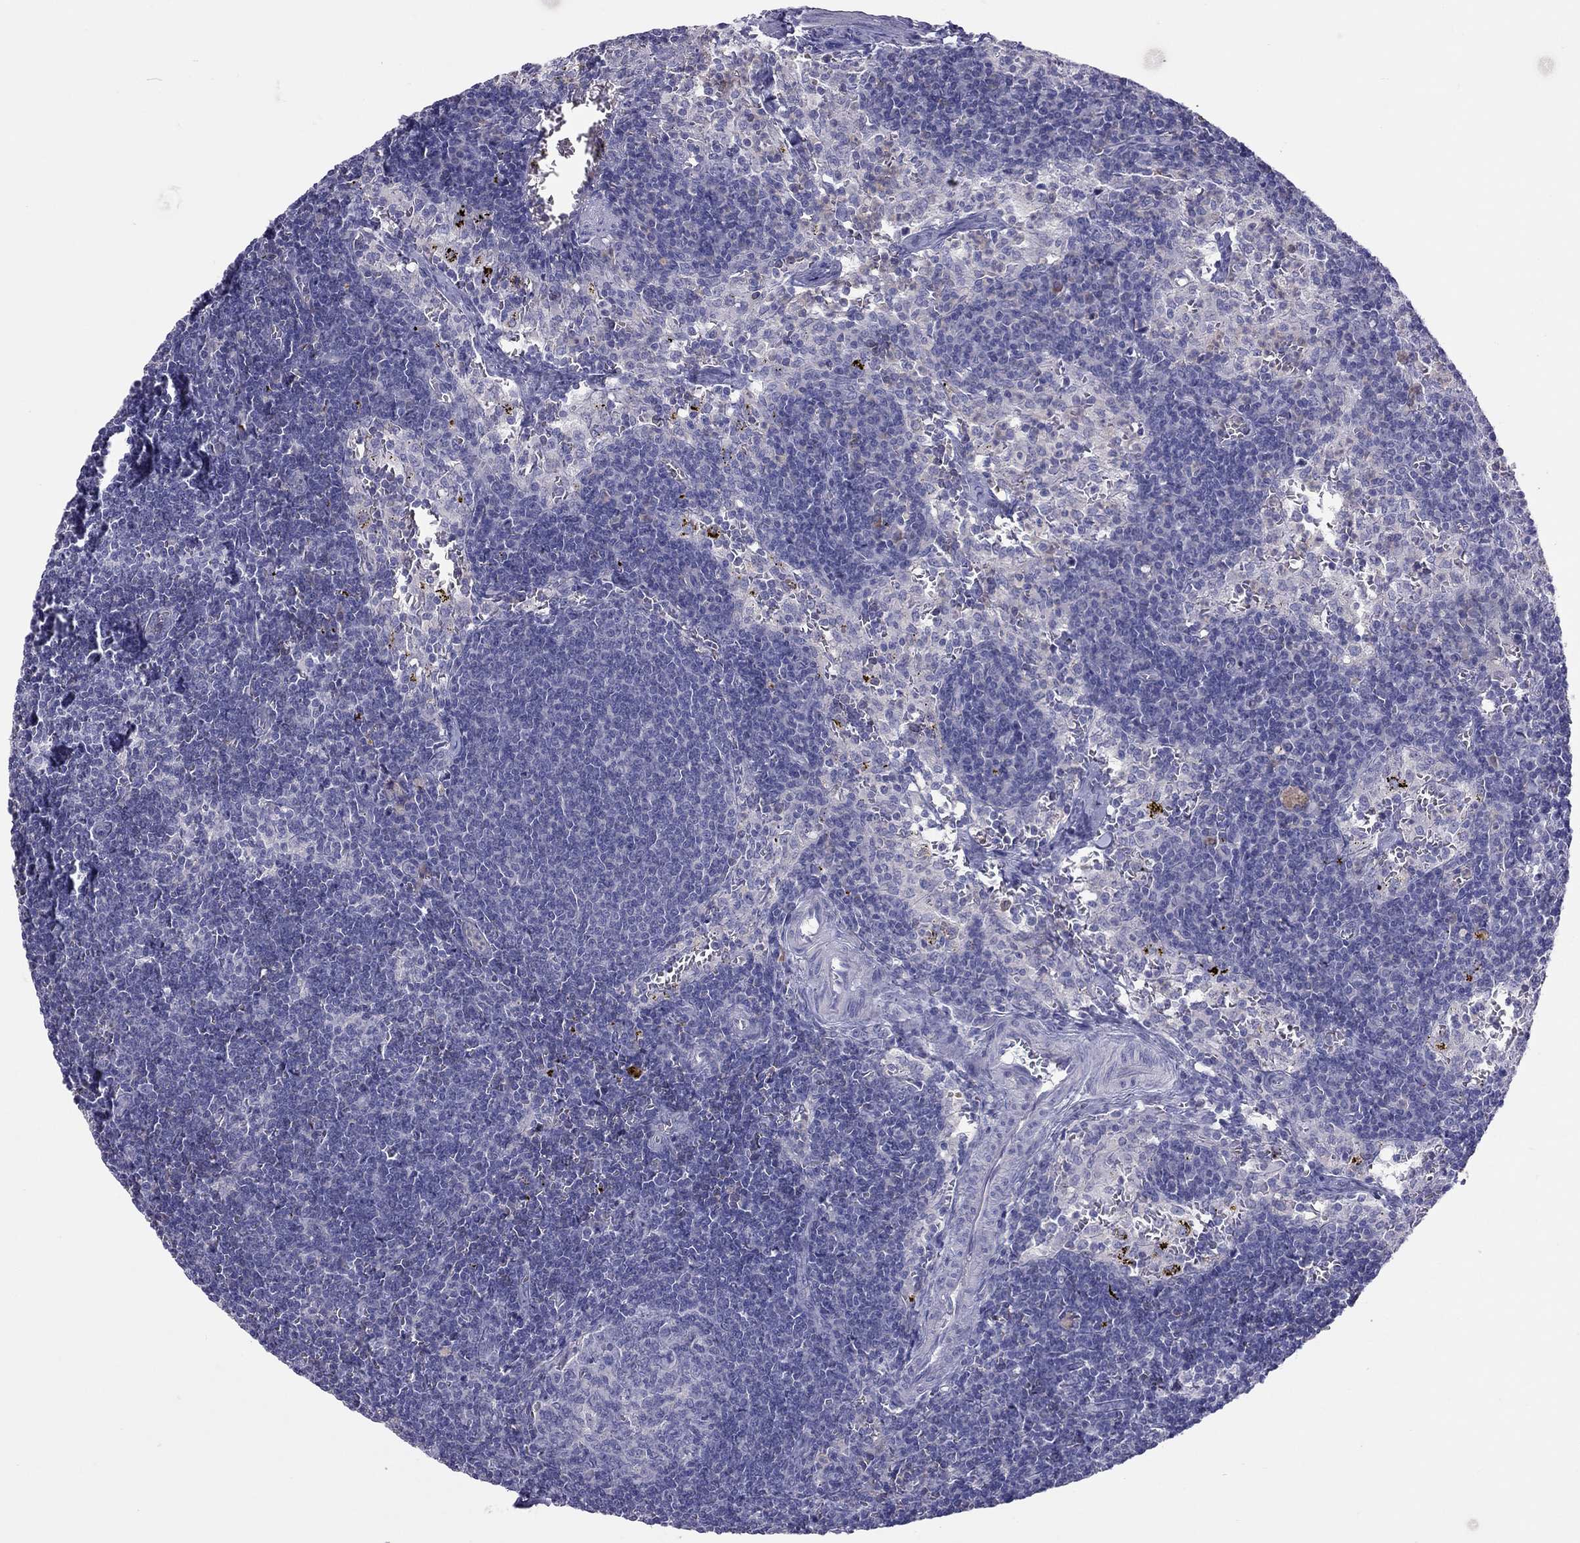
{"staining": {"intensity": "negative", "quantity": "none", "location": "none"}, "tissue": "lymph node", "cell_type": "Germinal center cells", "image_type": "normal", "snomed": [{"axis": "morphology", "description": "Normal tissue, NOS"}, {"axis": "topography", "description": "Lymph node"}], "caption": "A micrograph of lymph node stained for a protein reveals no brown staining in germinal center cells.", "gene": "FRMD1", "patient": {"sex": "female", "age": 52}}